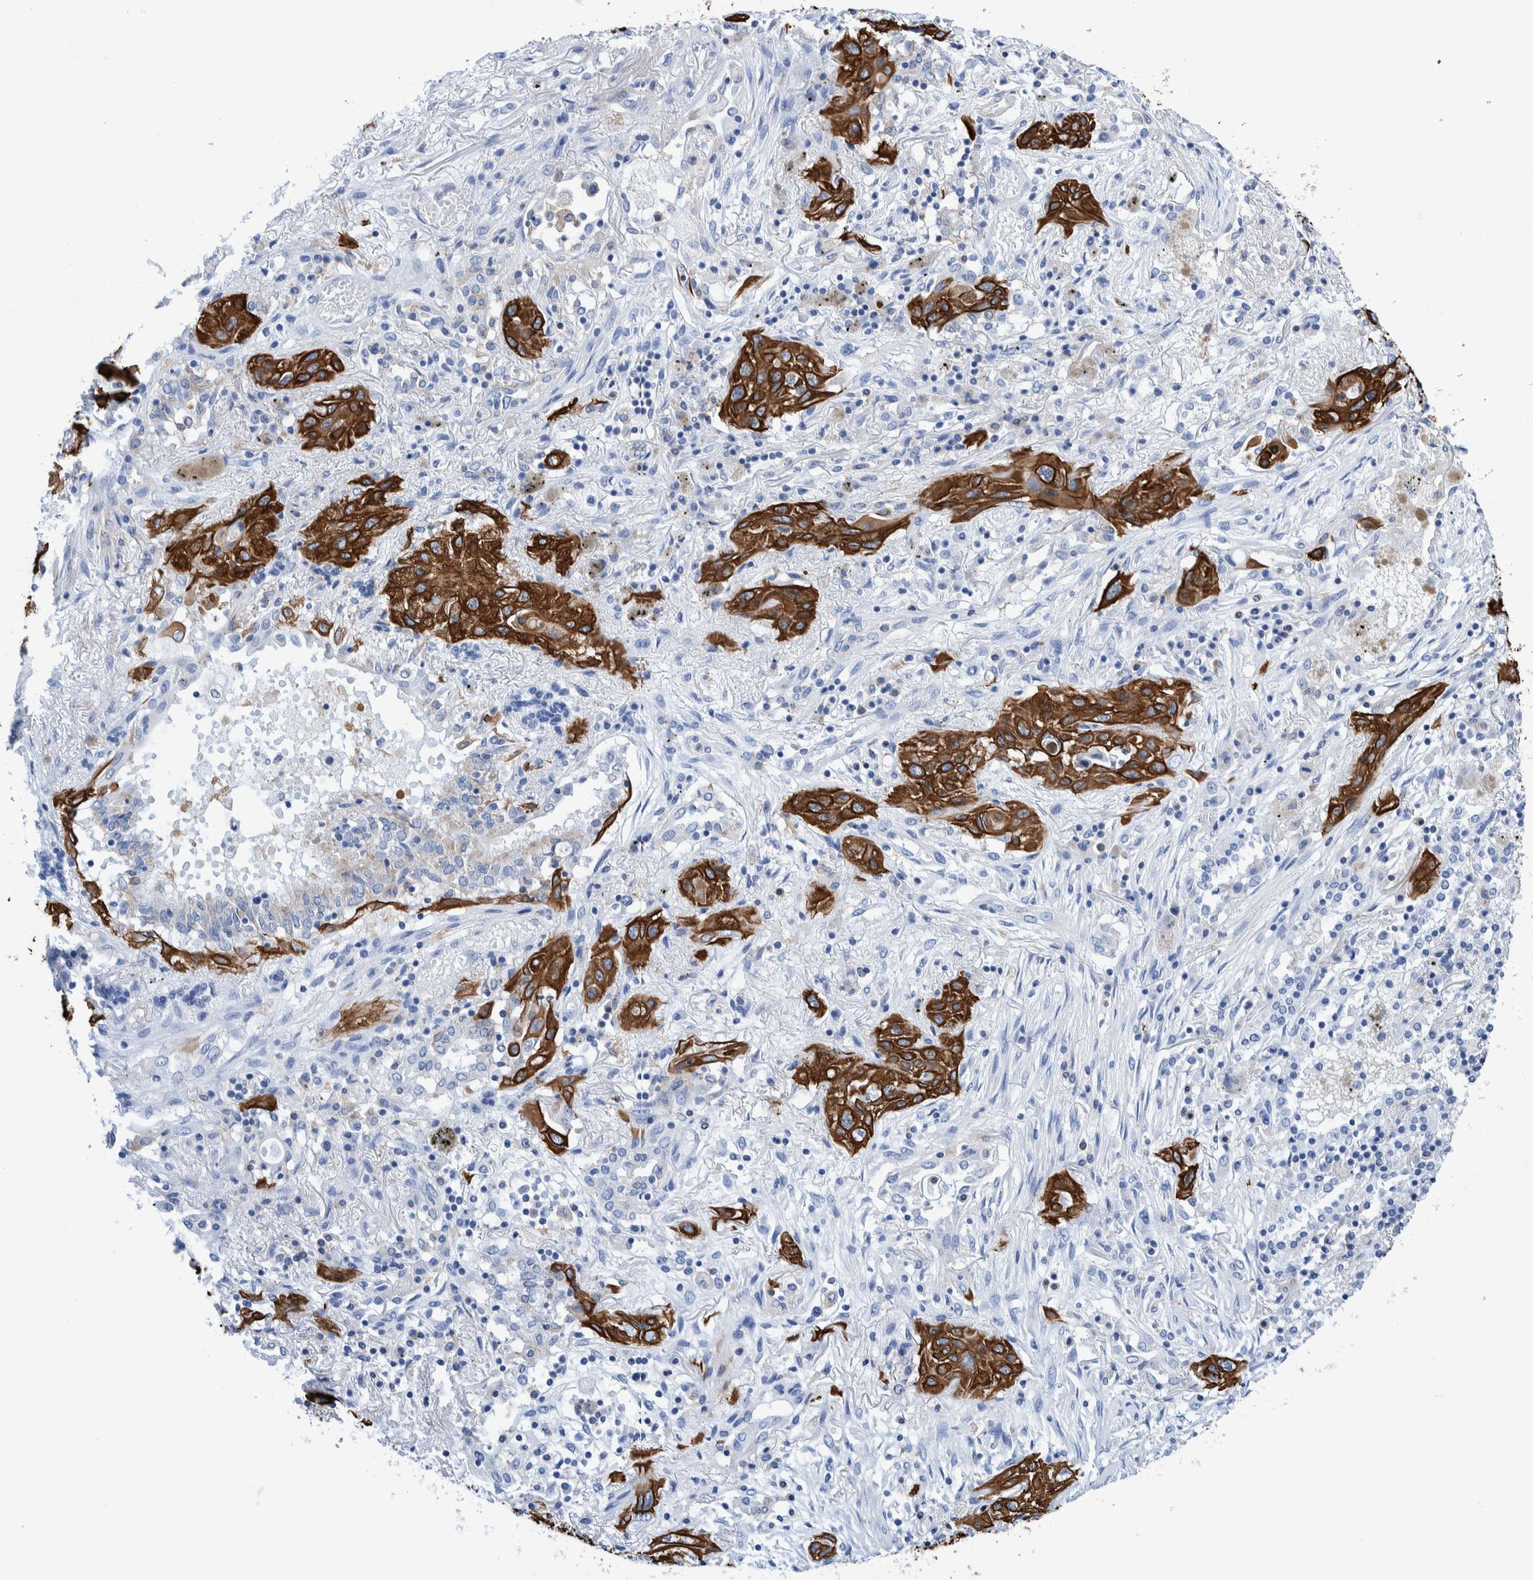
{"staining": {"intensity": "strong", "quantity": ">75%", "location": "cytoplasmic/membranous"}, "tissue": "lung cancer", "cell_type": "Tumor cells", "image_type": "cancer", "snomed": [{"axis": "morphology", "description": "Squamous cell carcinoma, NOS"}, {"axis": "topography", "description": "Lung"}], "caption": "DAB (3,3'-diaminobenzidine) immunohistochemical staining of lung squamous cell carcinoma reveals strong cytoplasmic/membranous protein staining in about >75% of tumor cells.", "gene": "KRT14", "patient": {"sex": "female", "age": 47}}